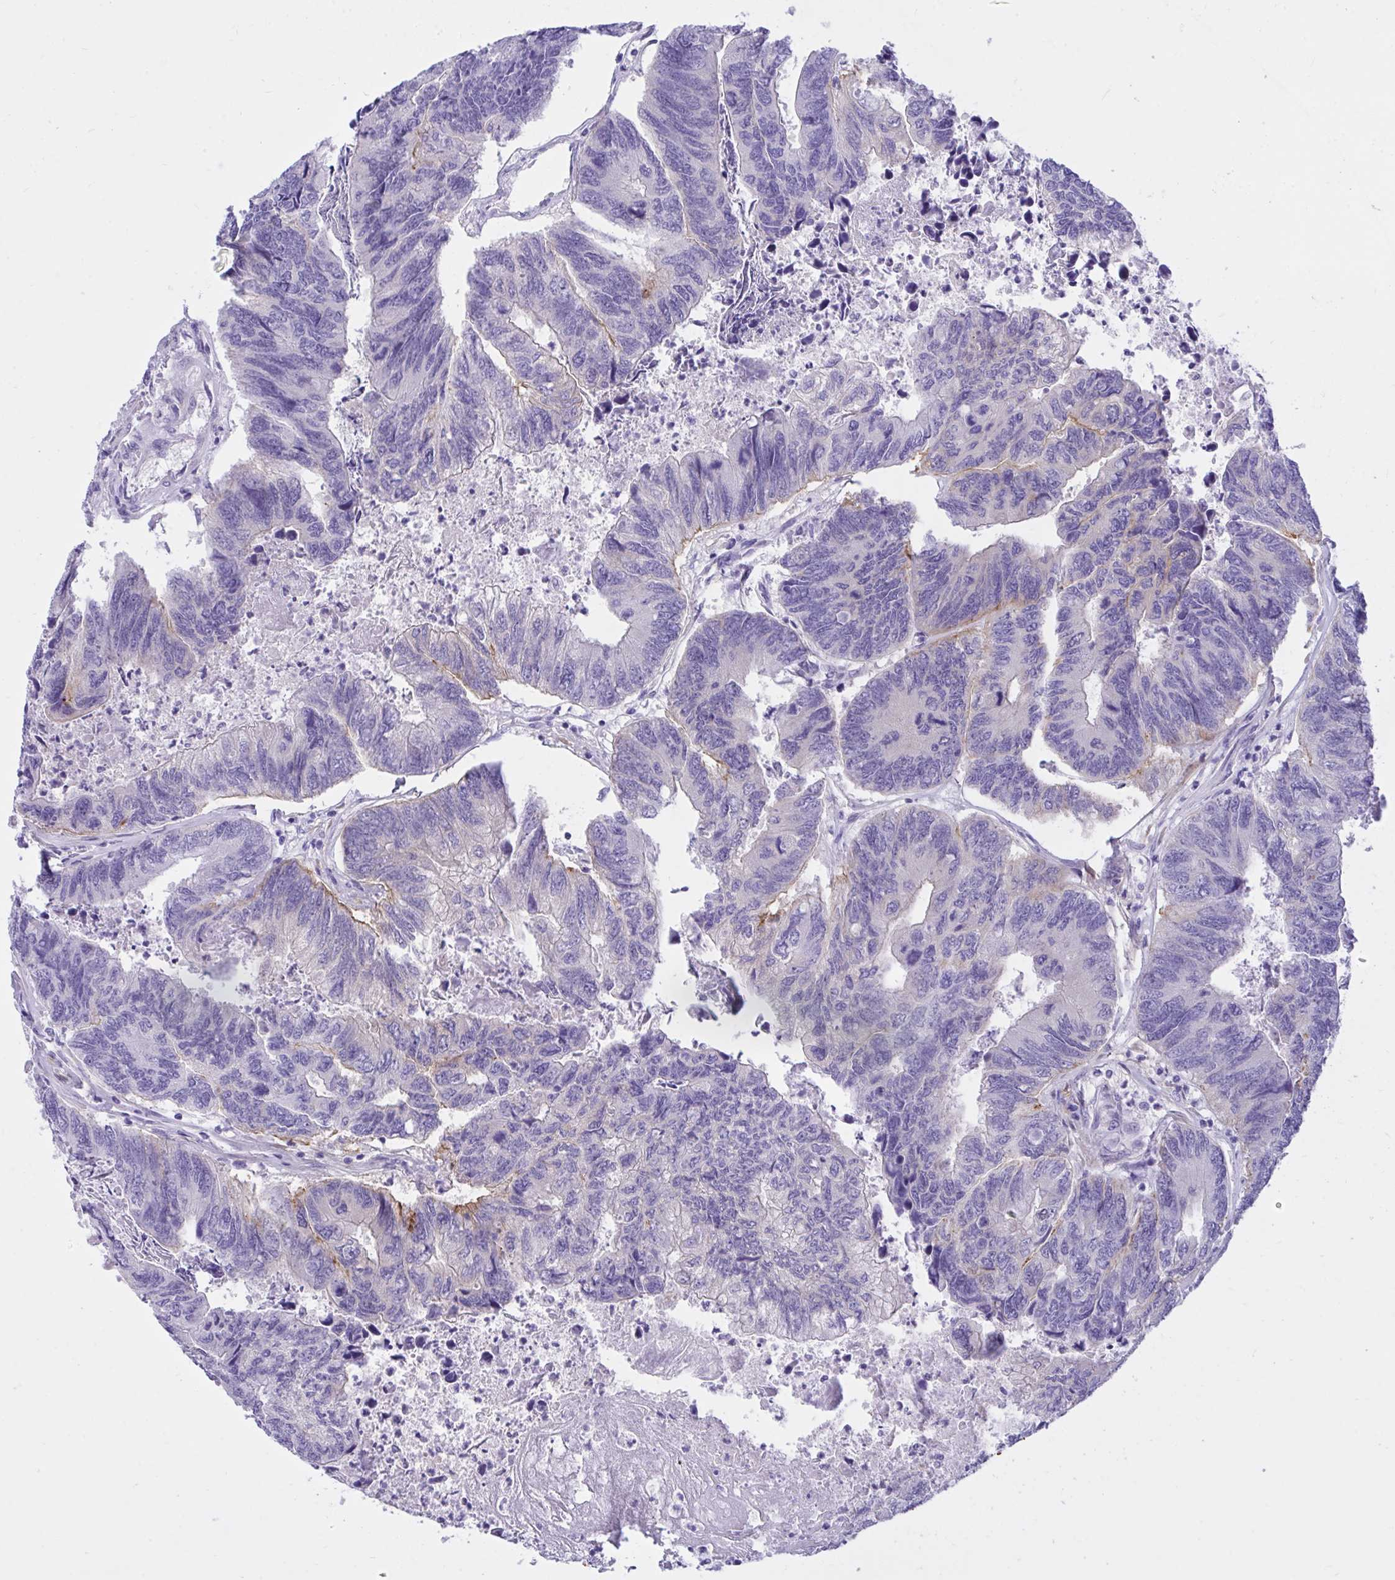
{"staining": {"intensity": "negative", "quantity": "none", "location": "none"}, "tissue": "colorectal cancer", "cell_type": "Tumor cells", "image_type": "cancer", "snomed": [{"axis": "morphology", "description": "Adenocarcinoma, NOS"}, {"axis": "topography", "description": "Colon"}], "caption": "There is no significant staining in tumor cells of colorectal cancer.", "gene": "TLN2", "patient": {"sex": "female", "age": 67}}